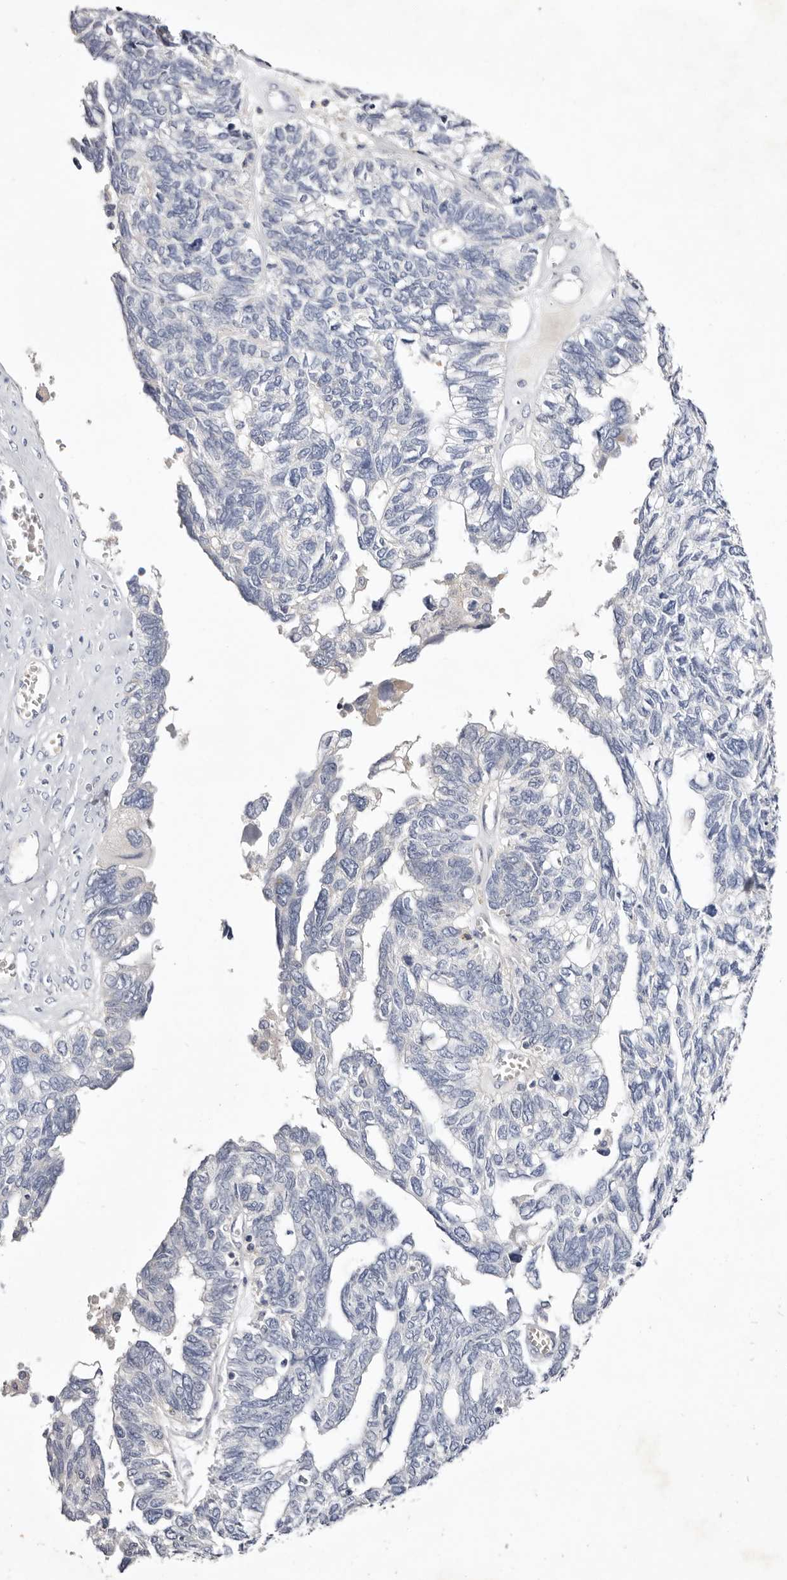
{"staining": {"intensity": "negative", "quantity": "none", "location": "none"}, "tissue": "ovarian cancer", "cell_type": "Tumor cells", "image_type": "cancer", "snomed": [{"axis": "morphology", "description": "Cystadenocarcinoma, serous, NOS"}, {"axis": "topography", "description": "Ovary"}], "caption": "Photomicrograph shows no protein positivity in tumor cells of serous cystadenocarcinoma (ovarian) tissue. Brightfield microscopy of IHC stained with DAB (3,3'-diaminobenzidine) (brown) and hematoxylin (blue), captured at high magnification.", "gene": "S1PR5", "patient": {"sex": "female", "age": 79}}